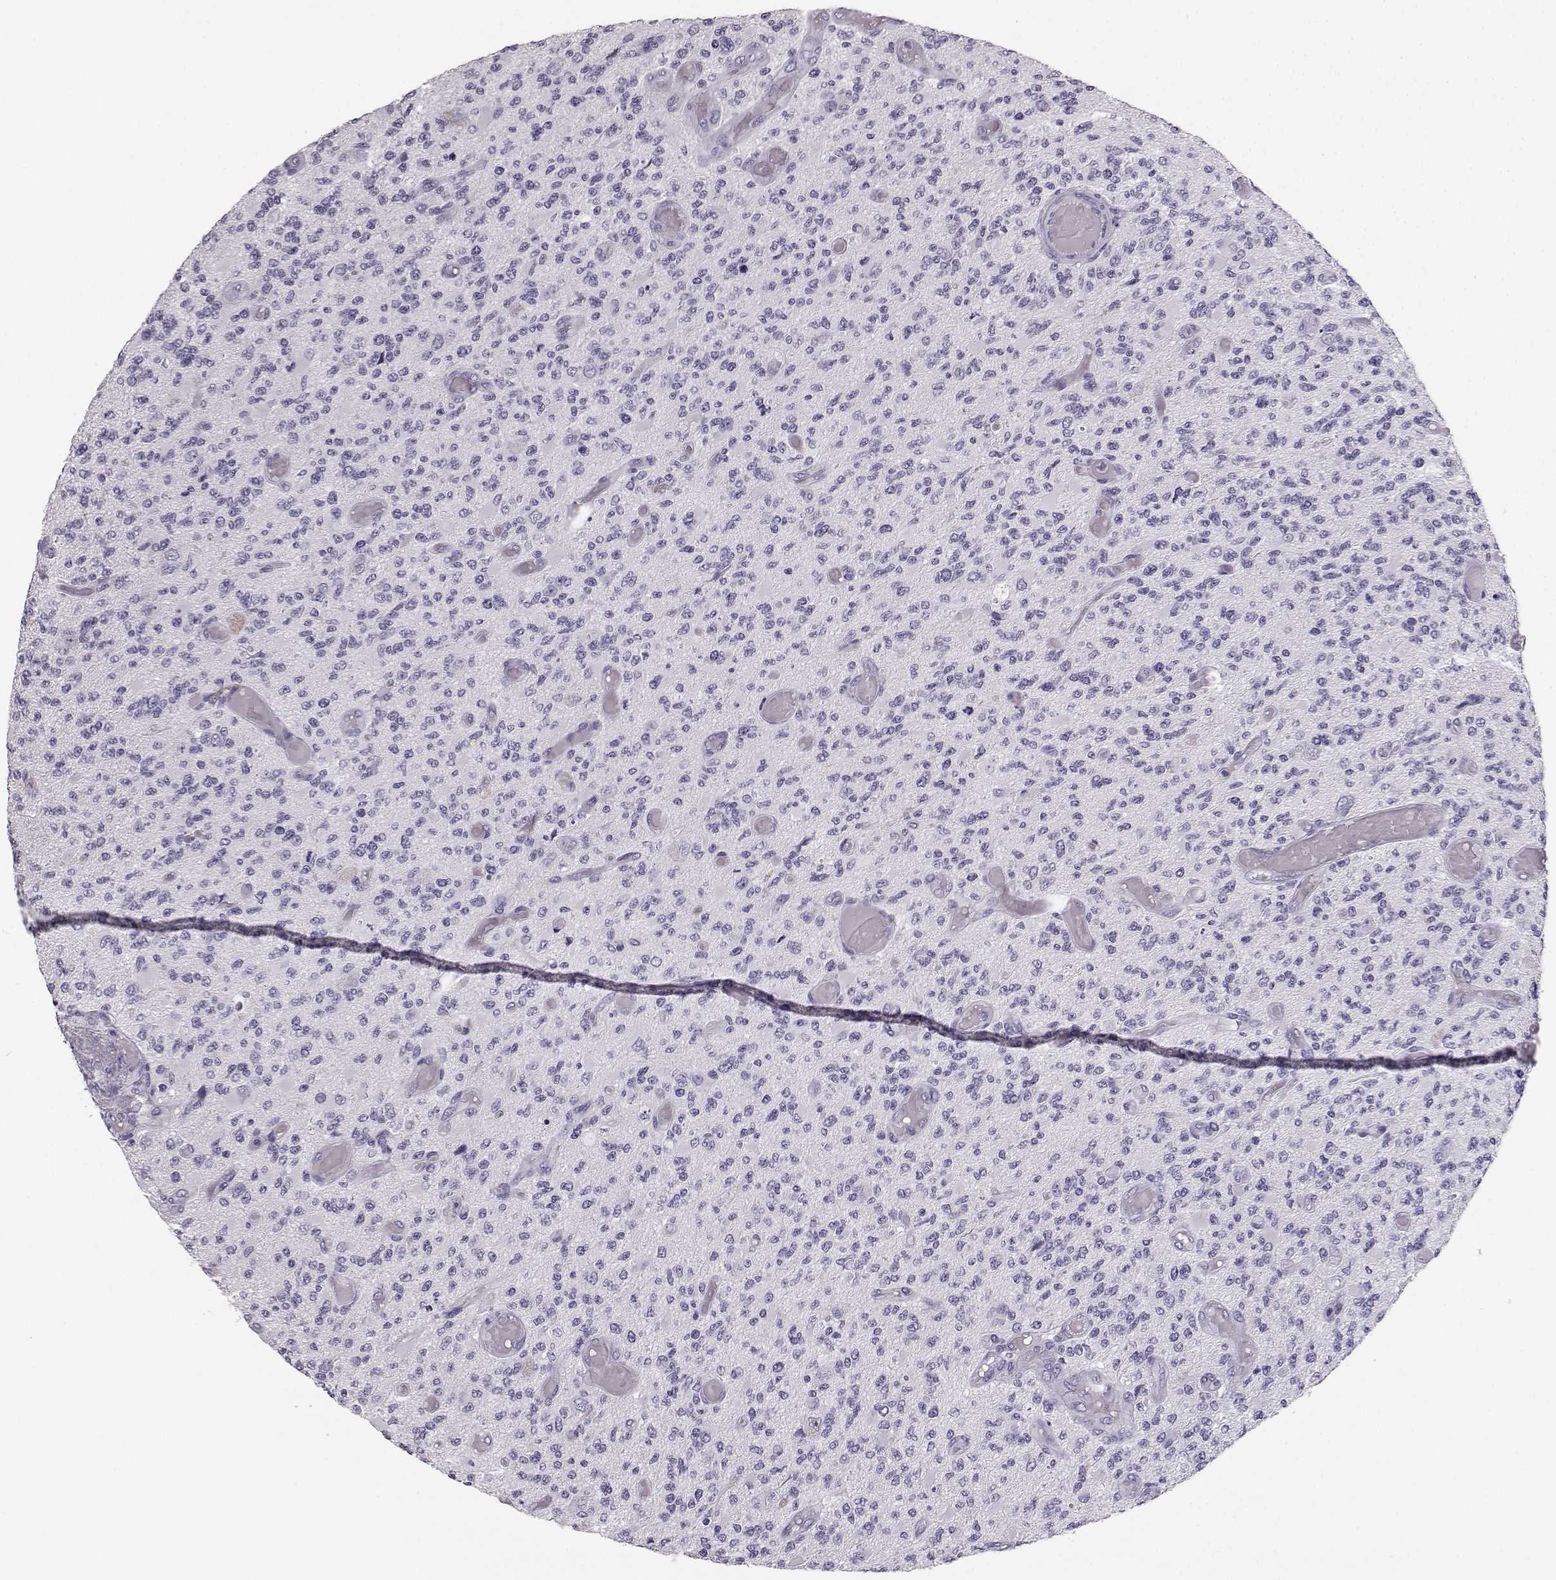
{"staining": {"intensity": "negative", "quantity": "none", "location": "none"}, "tissue": "glioma", "cell_type": "Tumor cells", "image_type": "cancer", "snomed": [{"axis": "morphology", "description": "Glioma, malignant, High grade"}, {"axis": "topography", "description": "Brain"}], "caption": "Immunohistochemistry (IHC) image of human glioma stained for a protein (brown), which displays no positivity in tumor cells.", "gene": "BFSP2", "patient": {"sex": "female", "age": 63}}